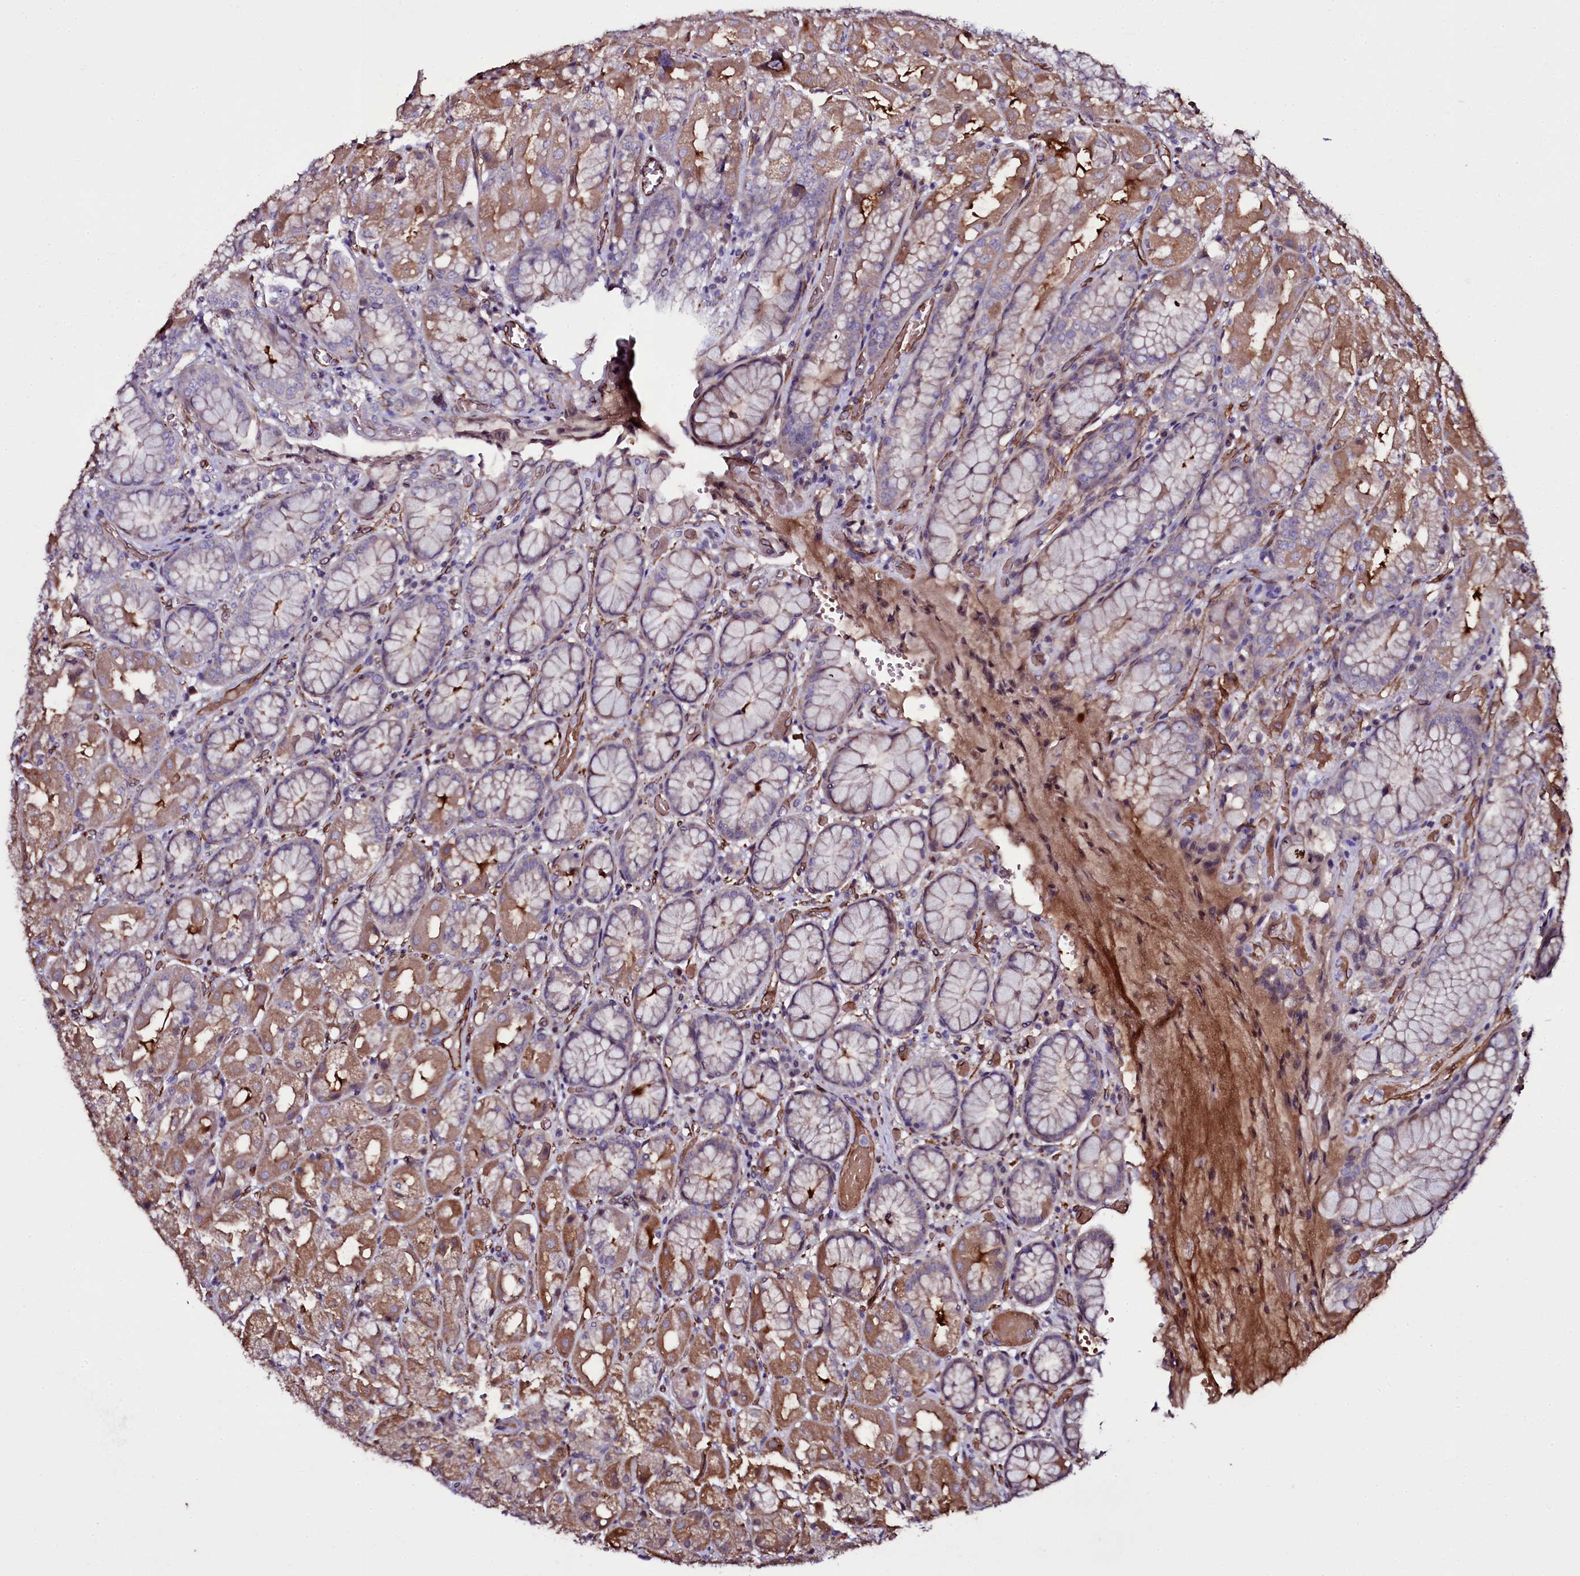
{"staining": {"intensity": "moderate", "quantity": "25%-75%", "location": "cytoplasmic/membranous"}, "tissue": "stomach", "cell_type": "Glandular cells", "image_type": "normal", "snomed": [{"axis": "morphology", "description": "Normal tissue, NOS"}, {"axis": "topography", "description": "Stomach, upper"}], "caption": "Unremarkable stomach exhibits moderate cytoplasmic/membranous expression in about 25%-75% of glandular cells, visualized by immunohistochemistry.", "gene": "MEX3C", "patient": {"sex": "male", "age": 72}}